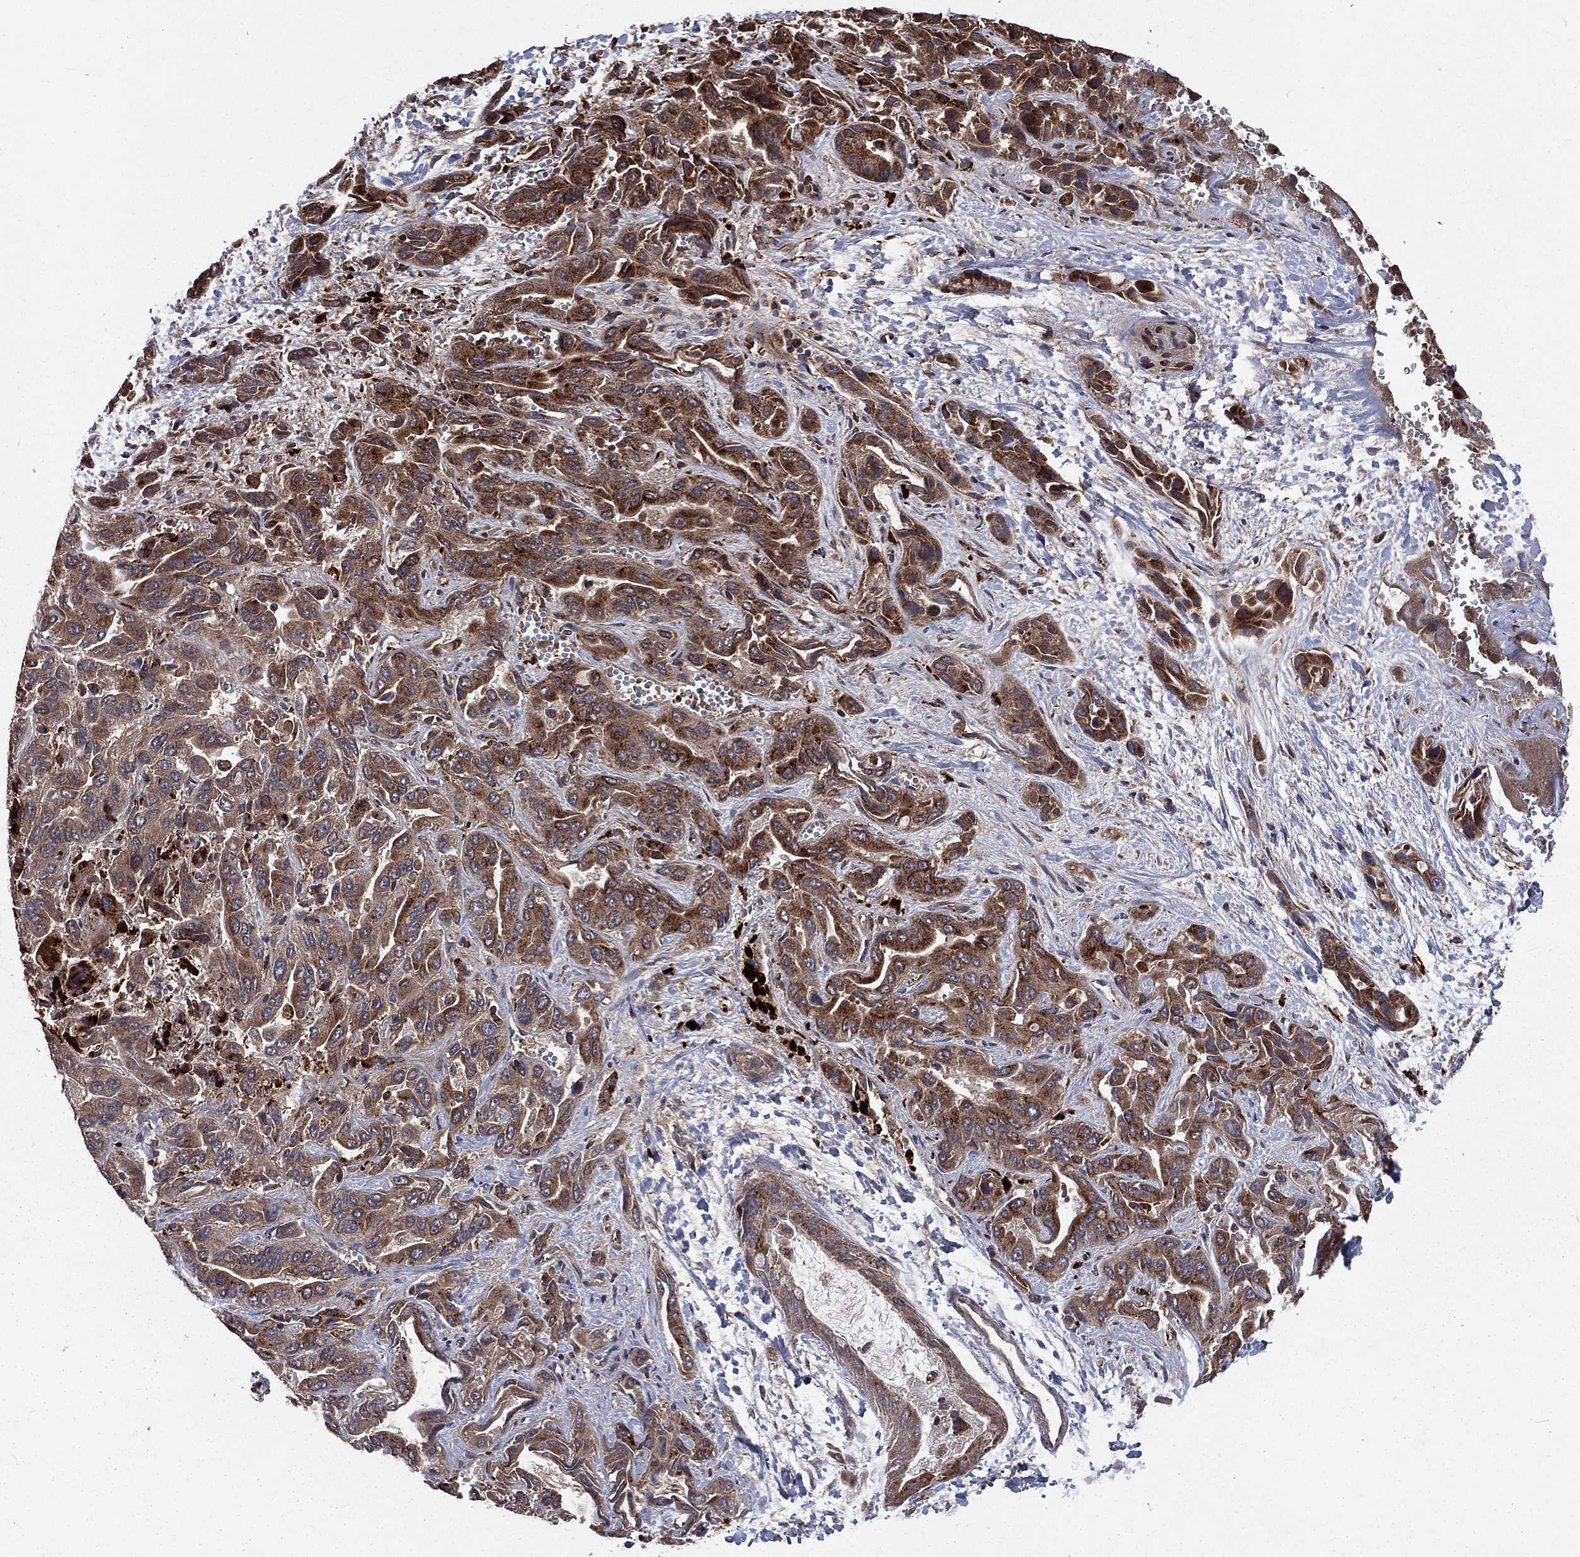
{"staining": {"intensity": "strong", "quantity": ">75%", "location": "cytoplasmic/membranous"}, "tissue": "liver cancer", "cell_type": "Tumor cells", "image_type": "cancer", "snomed": [{"axis": "morphology", "description": "Cholangiocarcinoma"}, {"axis": "topography", "description": "Liver"}], "caption": "Immunohistochemical staining of human cholangiocarcinoma (liver) displays high levels of strong cytoplasmic/membranous expression in about >75% of tumor cells.", "gene": "LENG8", "patient": {"sex": "female", "age": 52}}